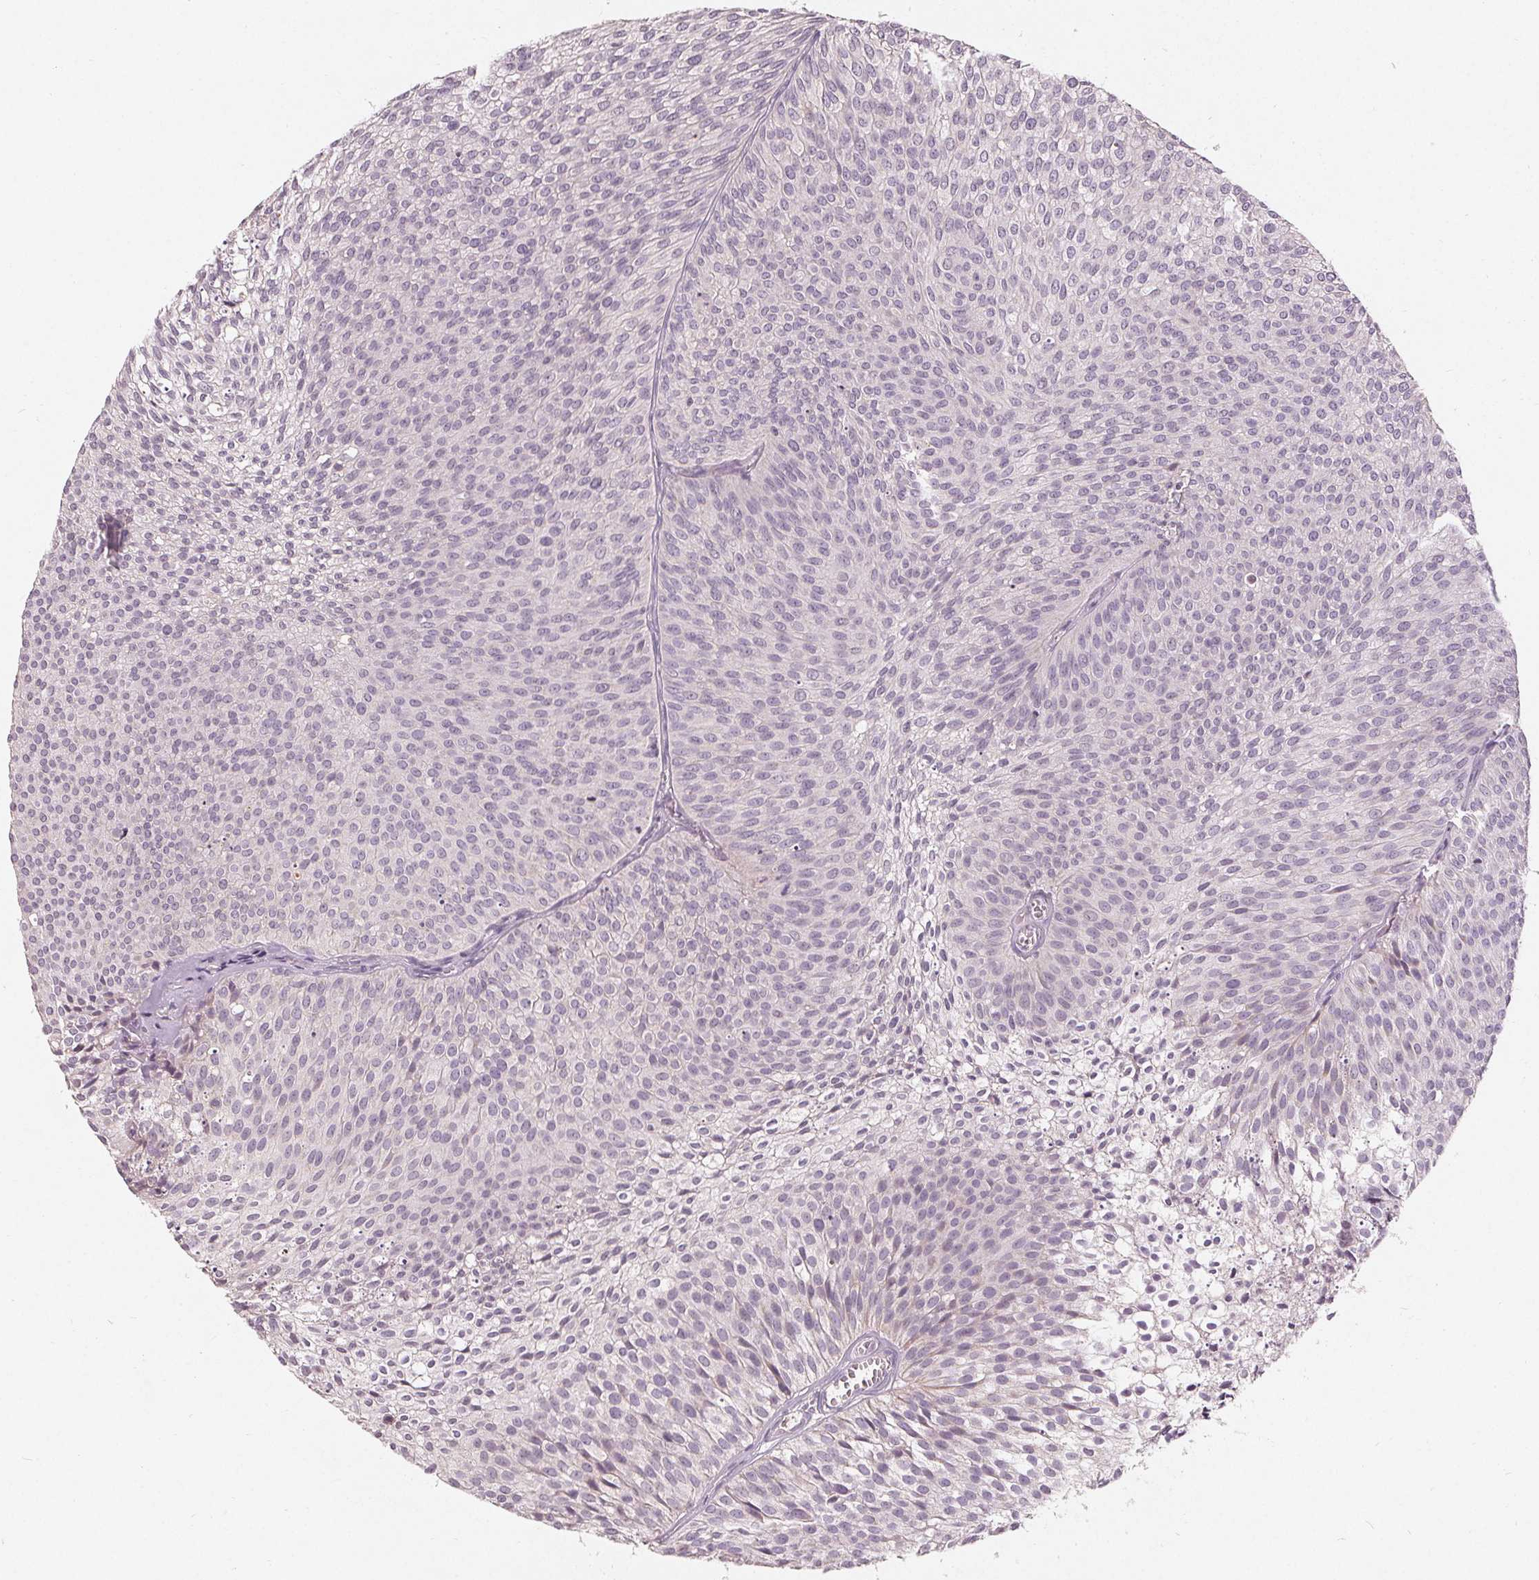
{"staining": {"intensity": "negative", "quantity": "none", "location": "none"}, "tissue": "urothelial cancer", "cell_type": "Tumor cells", "image_type": "cancer", "snomed": [{"axis": "morphology", "description": "Urothelial carcinoma, Low grade"}, {"axis": "topography", "description": "Urinary bladder"}], "caption": "The photomicrograph reveals no significant staining in tumor cells of urothelial cancer. (DAB (3,3'-diaminobenzidine) immunohistochemistry with hematoxylin counter stain).", "gene": "TRIM60", "patient": {"sex": "male", "age": 91}}